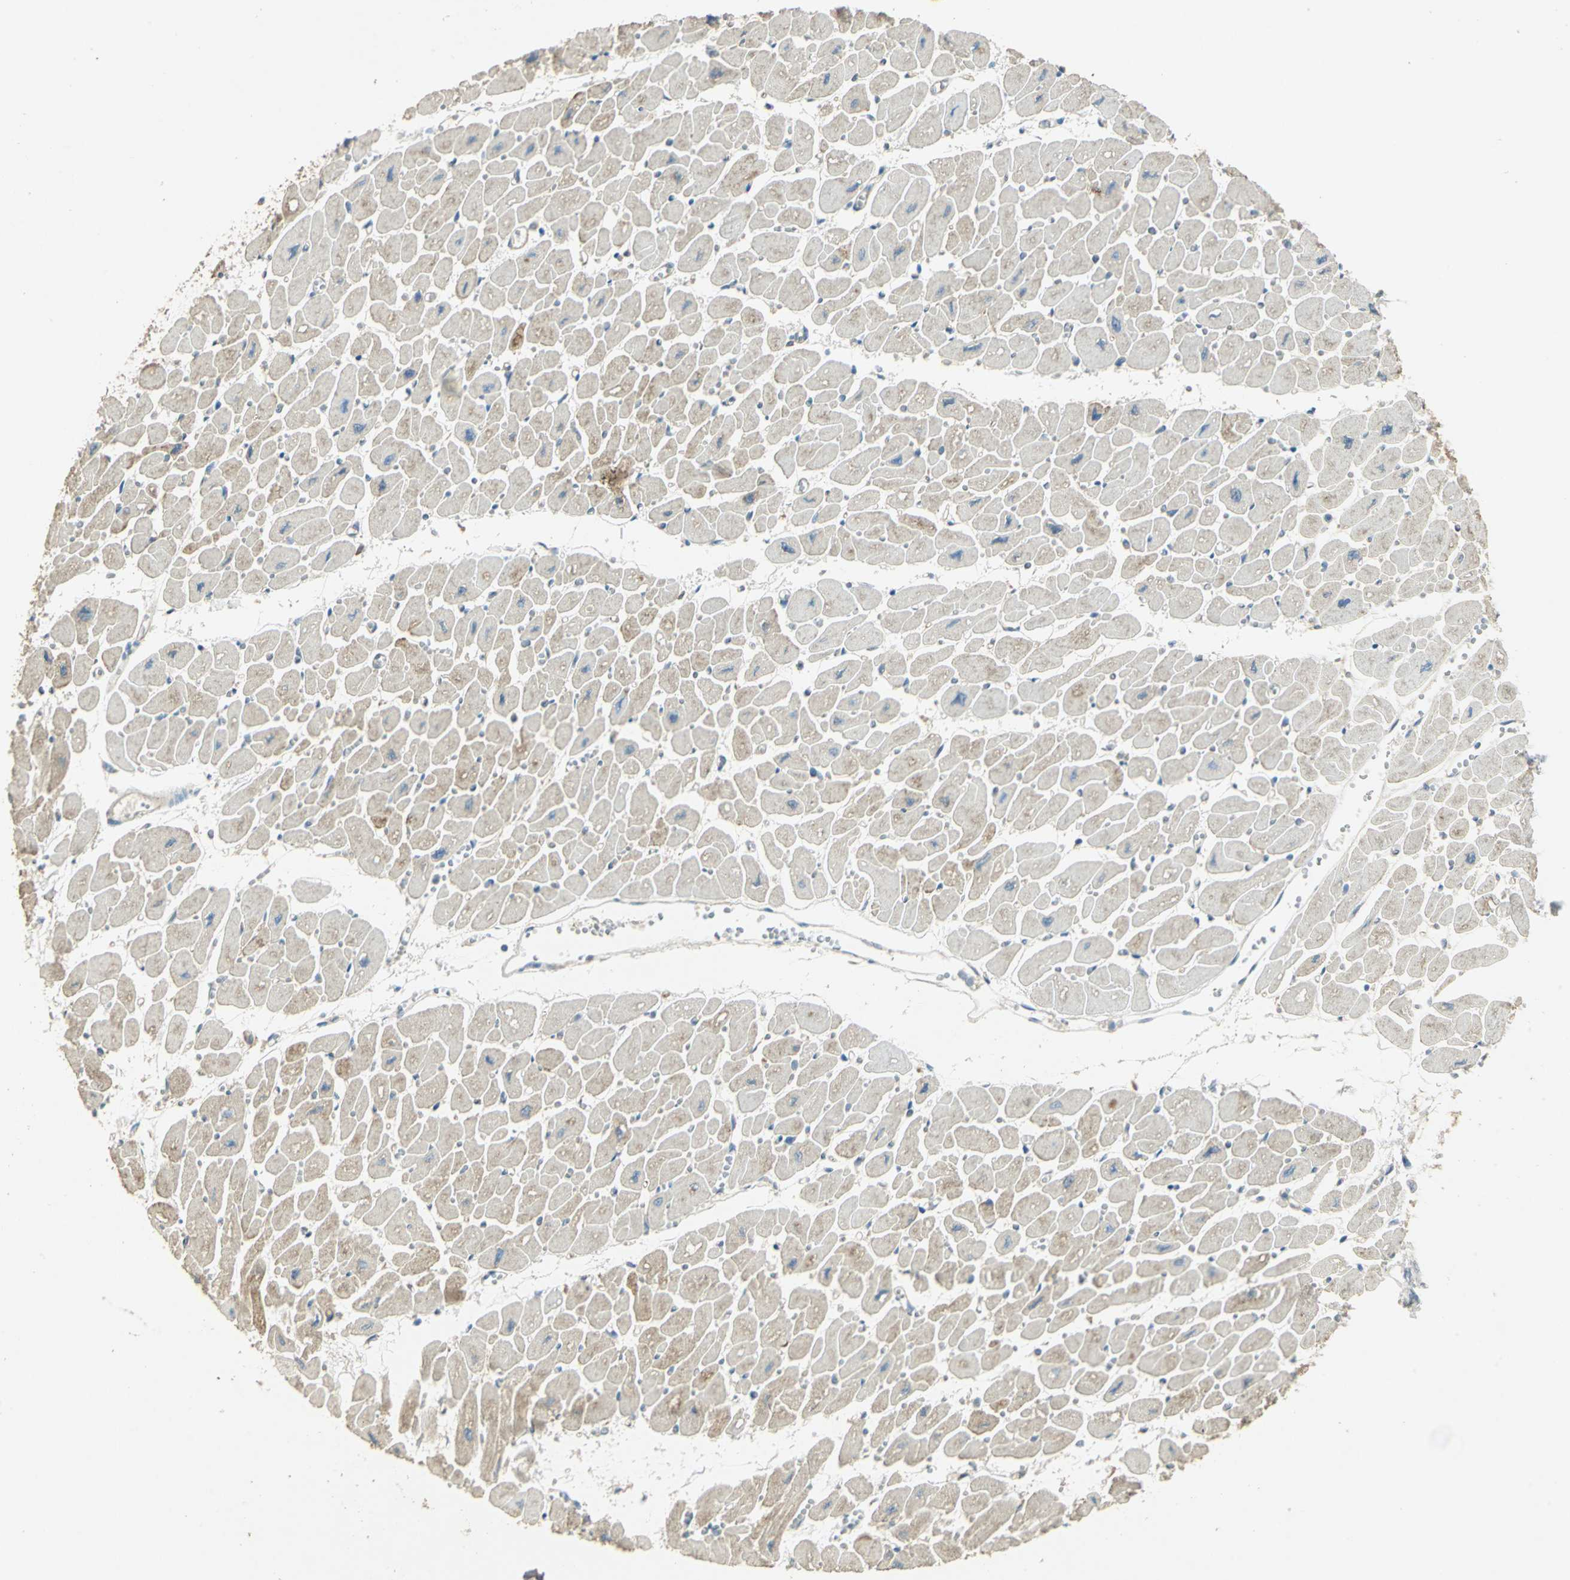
{"staining": {"intensity": "moderate", "quantity": "<25%", "location": "cytoplasmic/membranous"}, "tissue": "heart muscle", "cell_type": "Cardiomyocytes", "image_type": "normal", "snomed": [{"axis": "morphology", "description": "Normal tissue, NOS"}, {"axis": "topography", "description": "Heart"}], "caption": "This histopathology image exhibits normal heart muscle stained with immunohistochemistry (IHC) to label a protein in brown. The cytoplasmic/membranous of cardiomyocytes show moderate positivity for the protein. Nuclei are counter-stained blue.", "gene": "SHC2", "patient": {"sex": "female", "age": 54}}